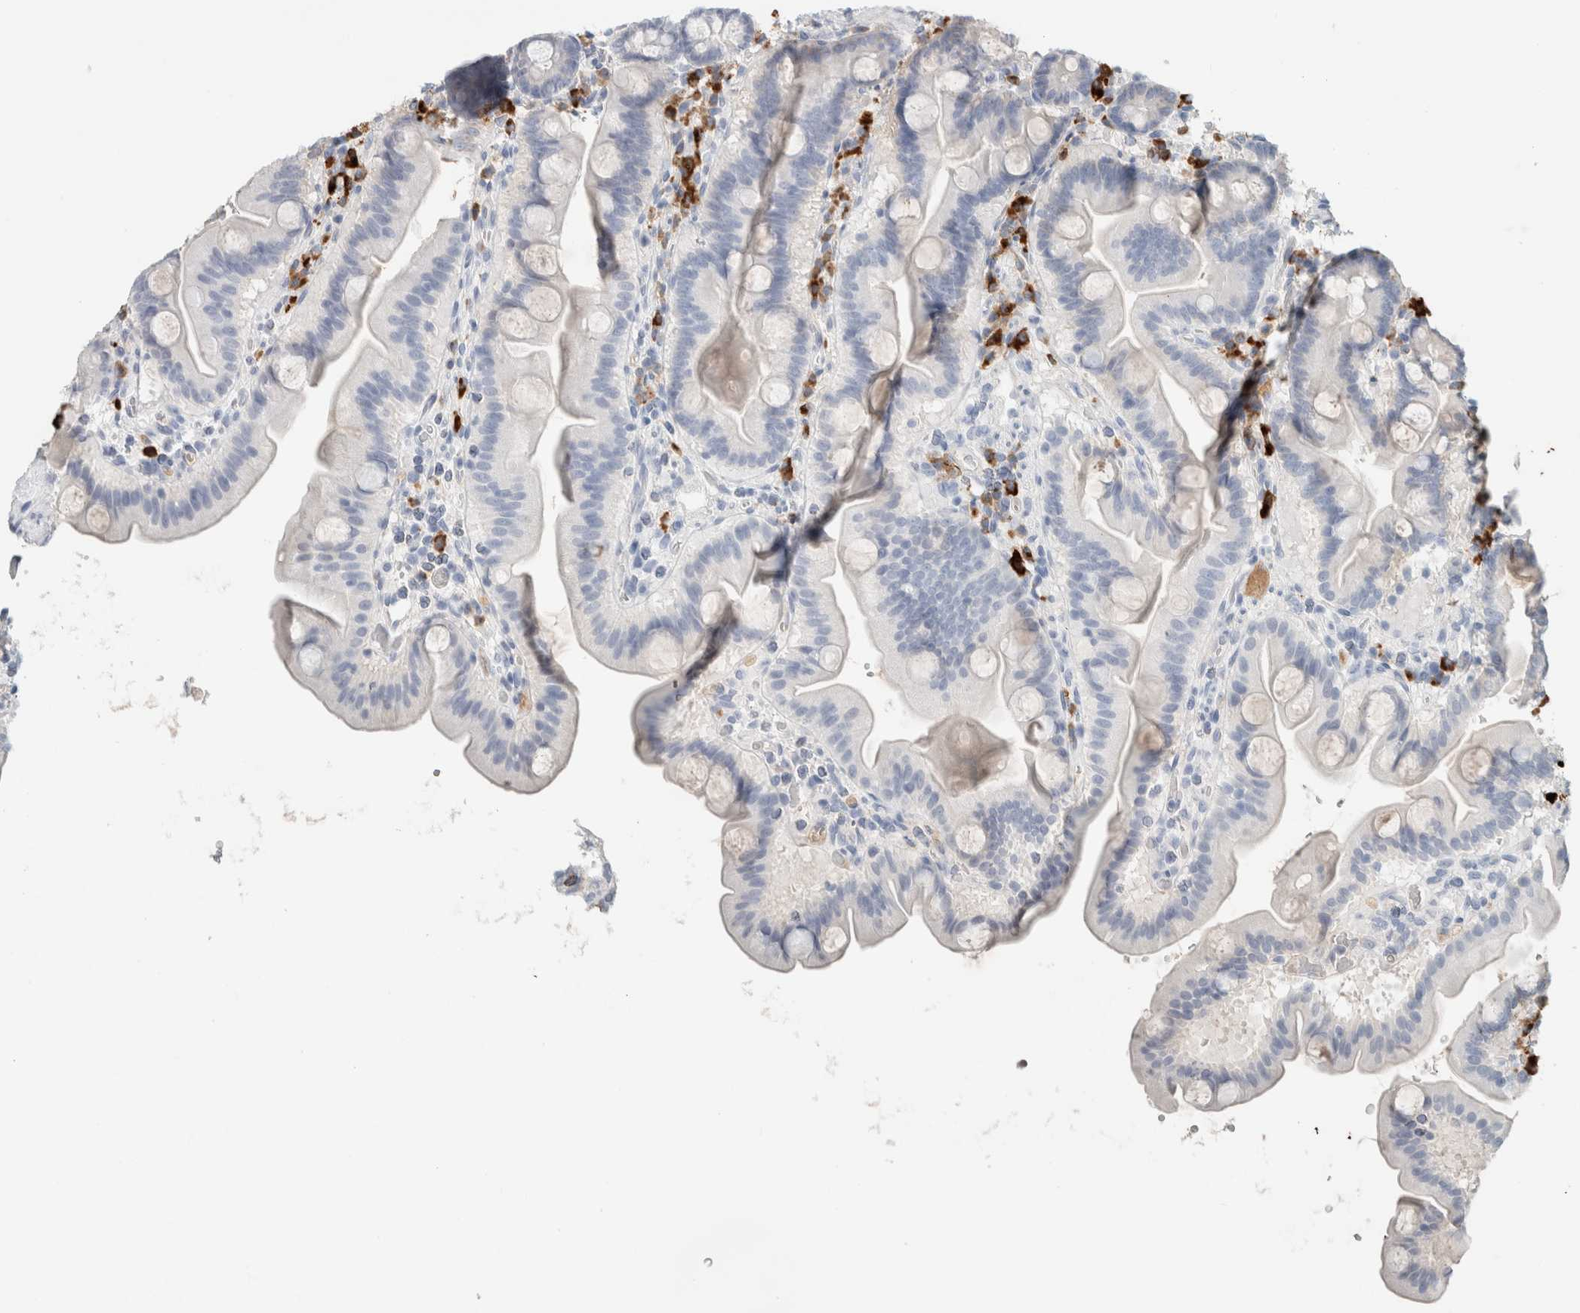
{"staining": {"intensity": "negative", "quantity": "none", "location": "none"}, "tissue": "duodenum", "cell_type": "Glandular cells", "image_type": "normal", "snomed": [{"axis": "morphology", "description": "Normal tissue, NOS"}, {"axis": "topography", "description": "Duodenum"}], "caption": "Histopathology image shows no protein staining in glandular cells of normal duodenum. (Stains: DAB (3,3'-diaminobenzidine) IHC with hematoxylin counter stain, Microscopy: brightfield microscopy at high magnification).", "gene": "IL6", "patient": {"sex": "male", "age": 54}}